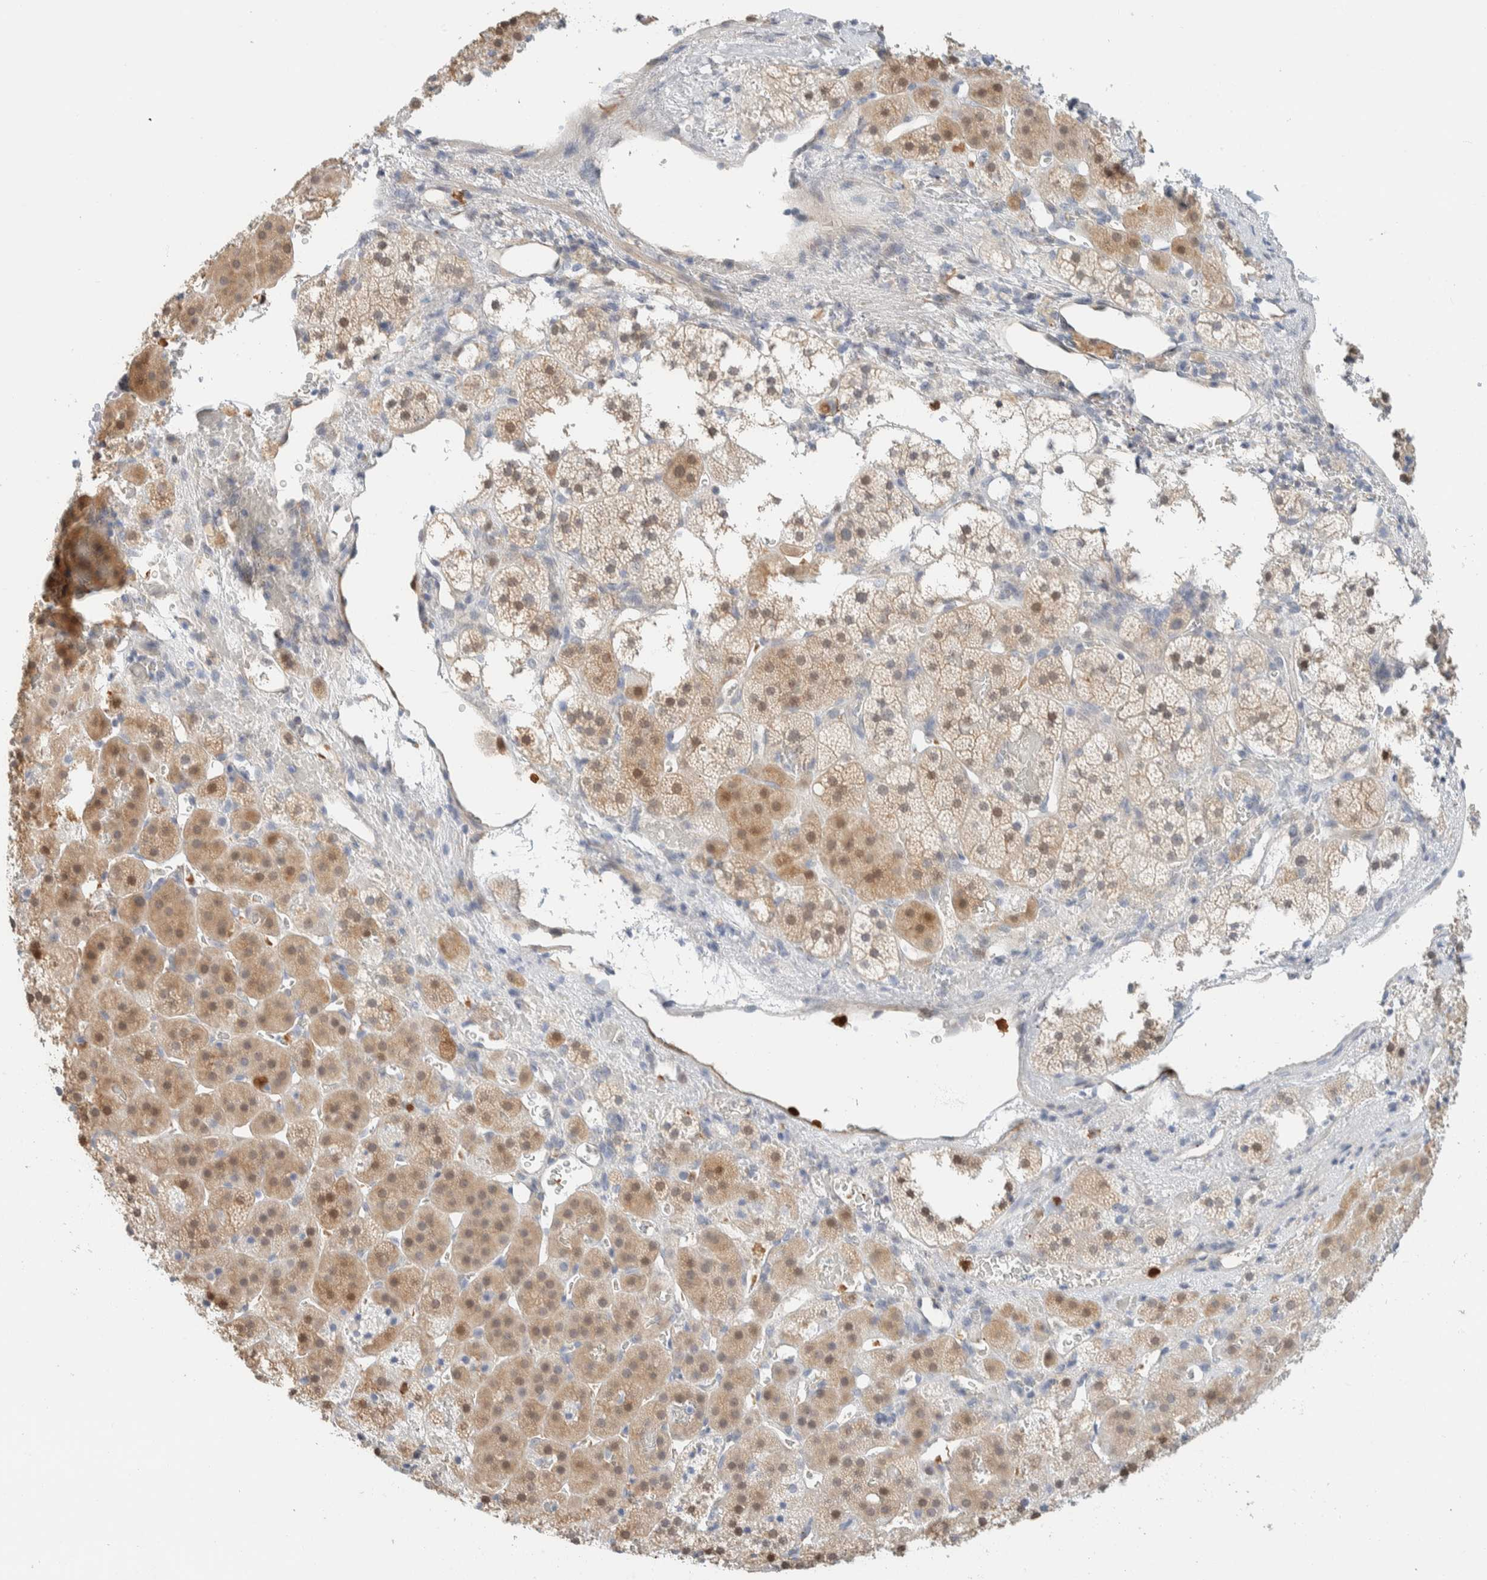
{"staining": {"intensity": "moderate", "quantity": "25%-75%", "location": "cytoplasmic/membranous,nuclear"}, "tissue": "adrenal gland", "cell_type": "Glandular cells", "image_type": "normal", "snomed": [{"axis": "morphology", "description": "Normal tissue, NOS"}, {"axis": "topography", "description": "Adrenal gland"}], "caption": "Immunohistochemistry (IHC) micrograph of unremarkable adrenal gland stained for a protein (brown), which reveals medium levels of moderate cytoplasmic/membranous,nuclear staining in about 25%-75% of glandular cells.", "gene": "SETD4", "patient": {"sex": "female", "age": 44}}